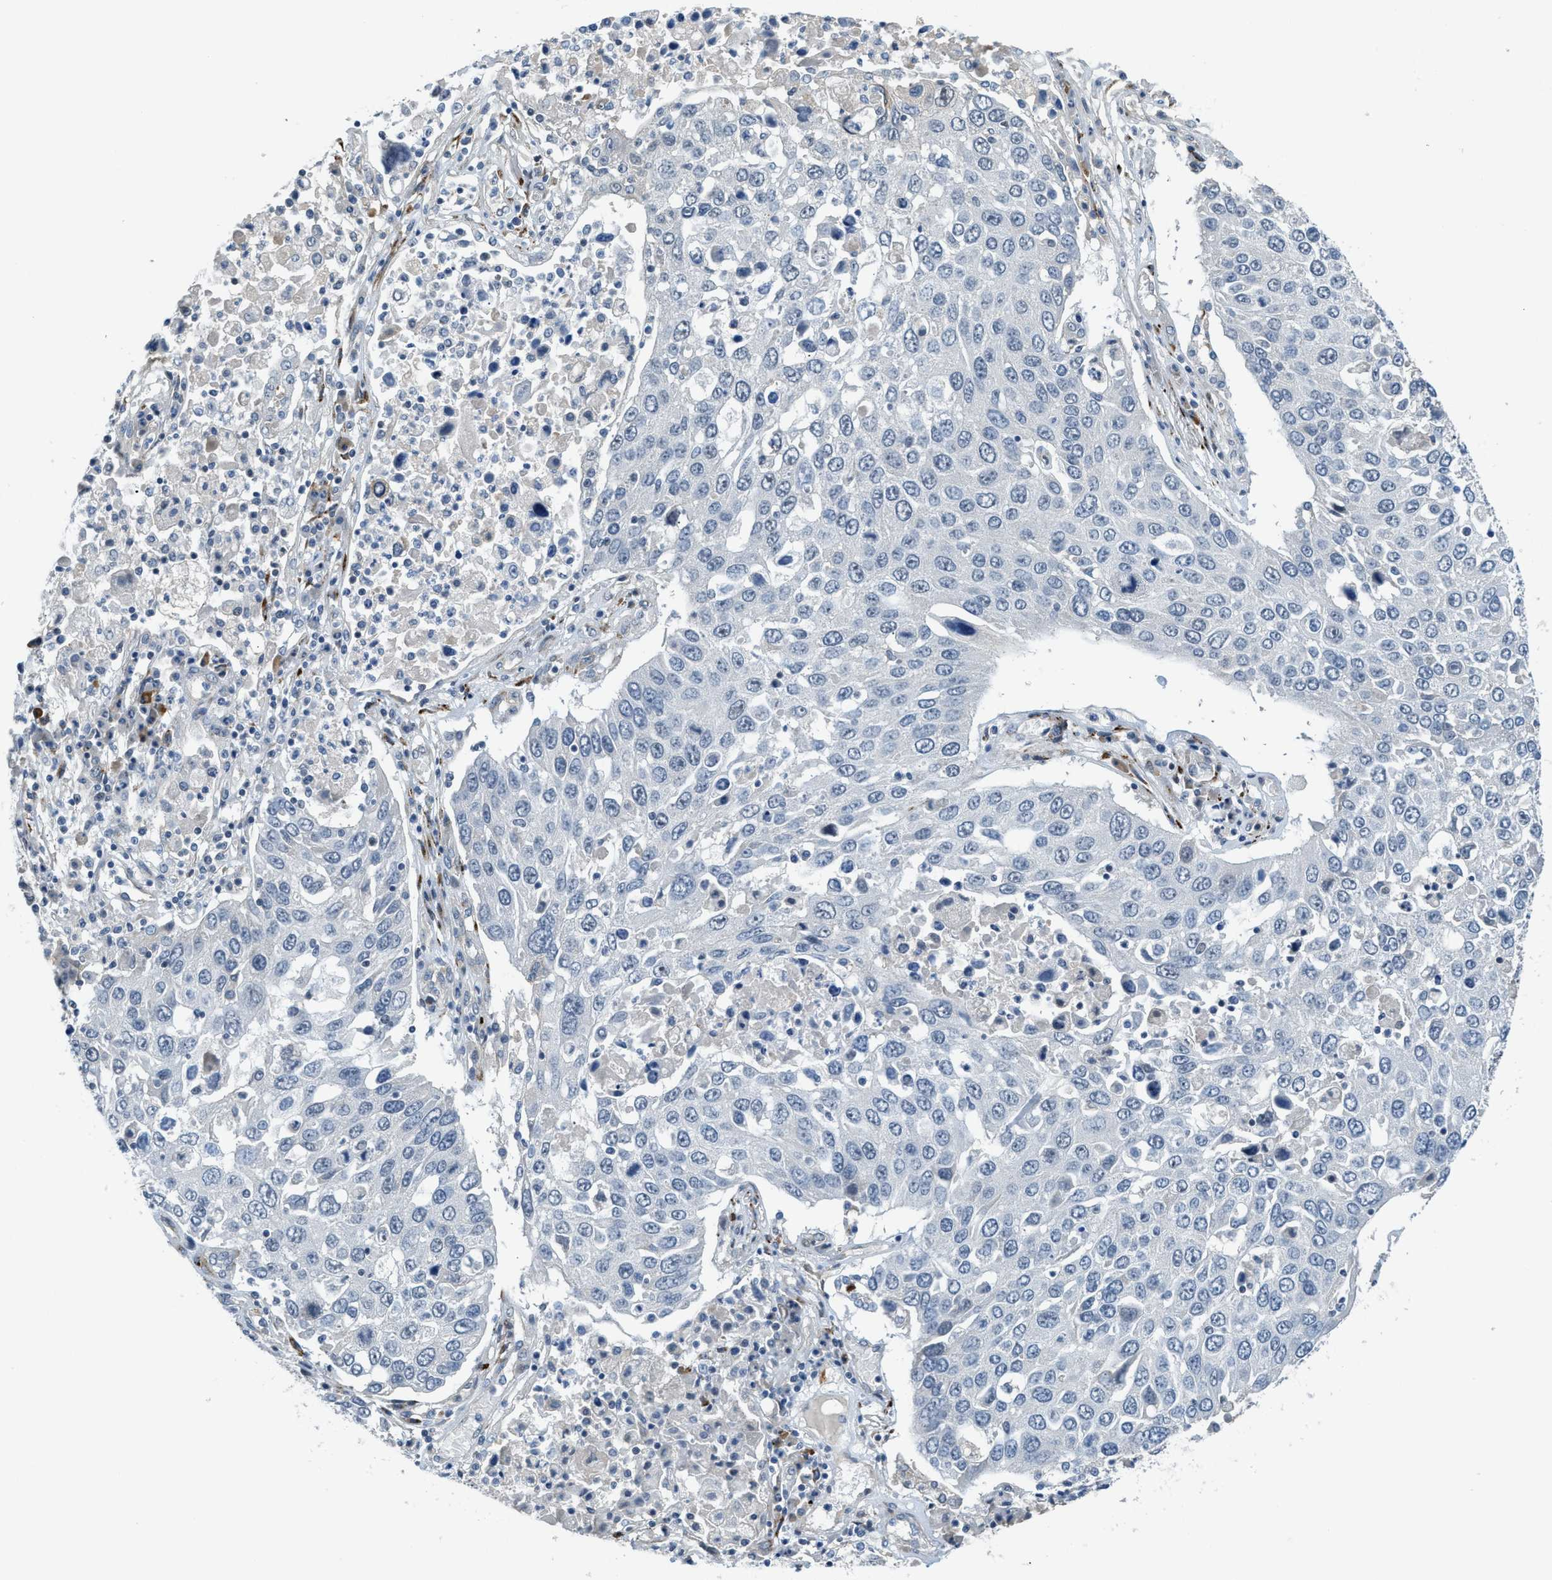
{"staining": {"intensity": "negative", "quantity": "none", "location": "none"}, "tissue": "lung cancer", "cell_type": "Tumor cells", "image_type": "cancer", "snomed": [{"axis": "morphology", "description": "Squamous cell carcinoma, NOS"}, {"axis": "topography", "description": "Lung"}], "caption": "Micrograph shows no significant protein expression in tumor cells of squamous cell carcinoma (lung).", "gene": "TMEM154", "patient": {"sex": "male", "age": 65}}